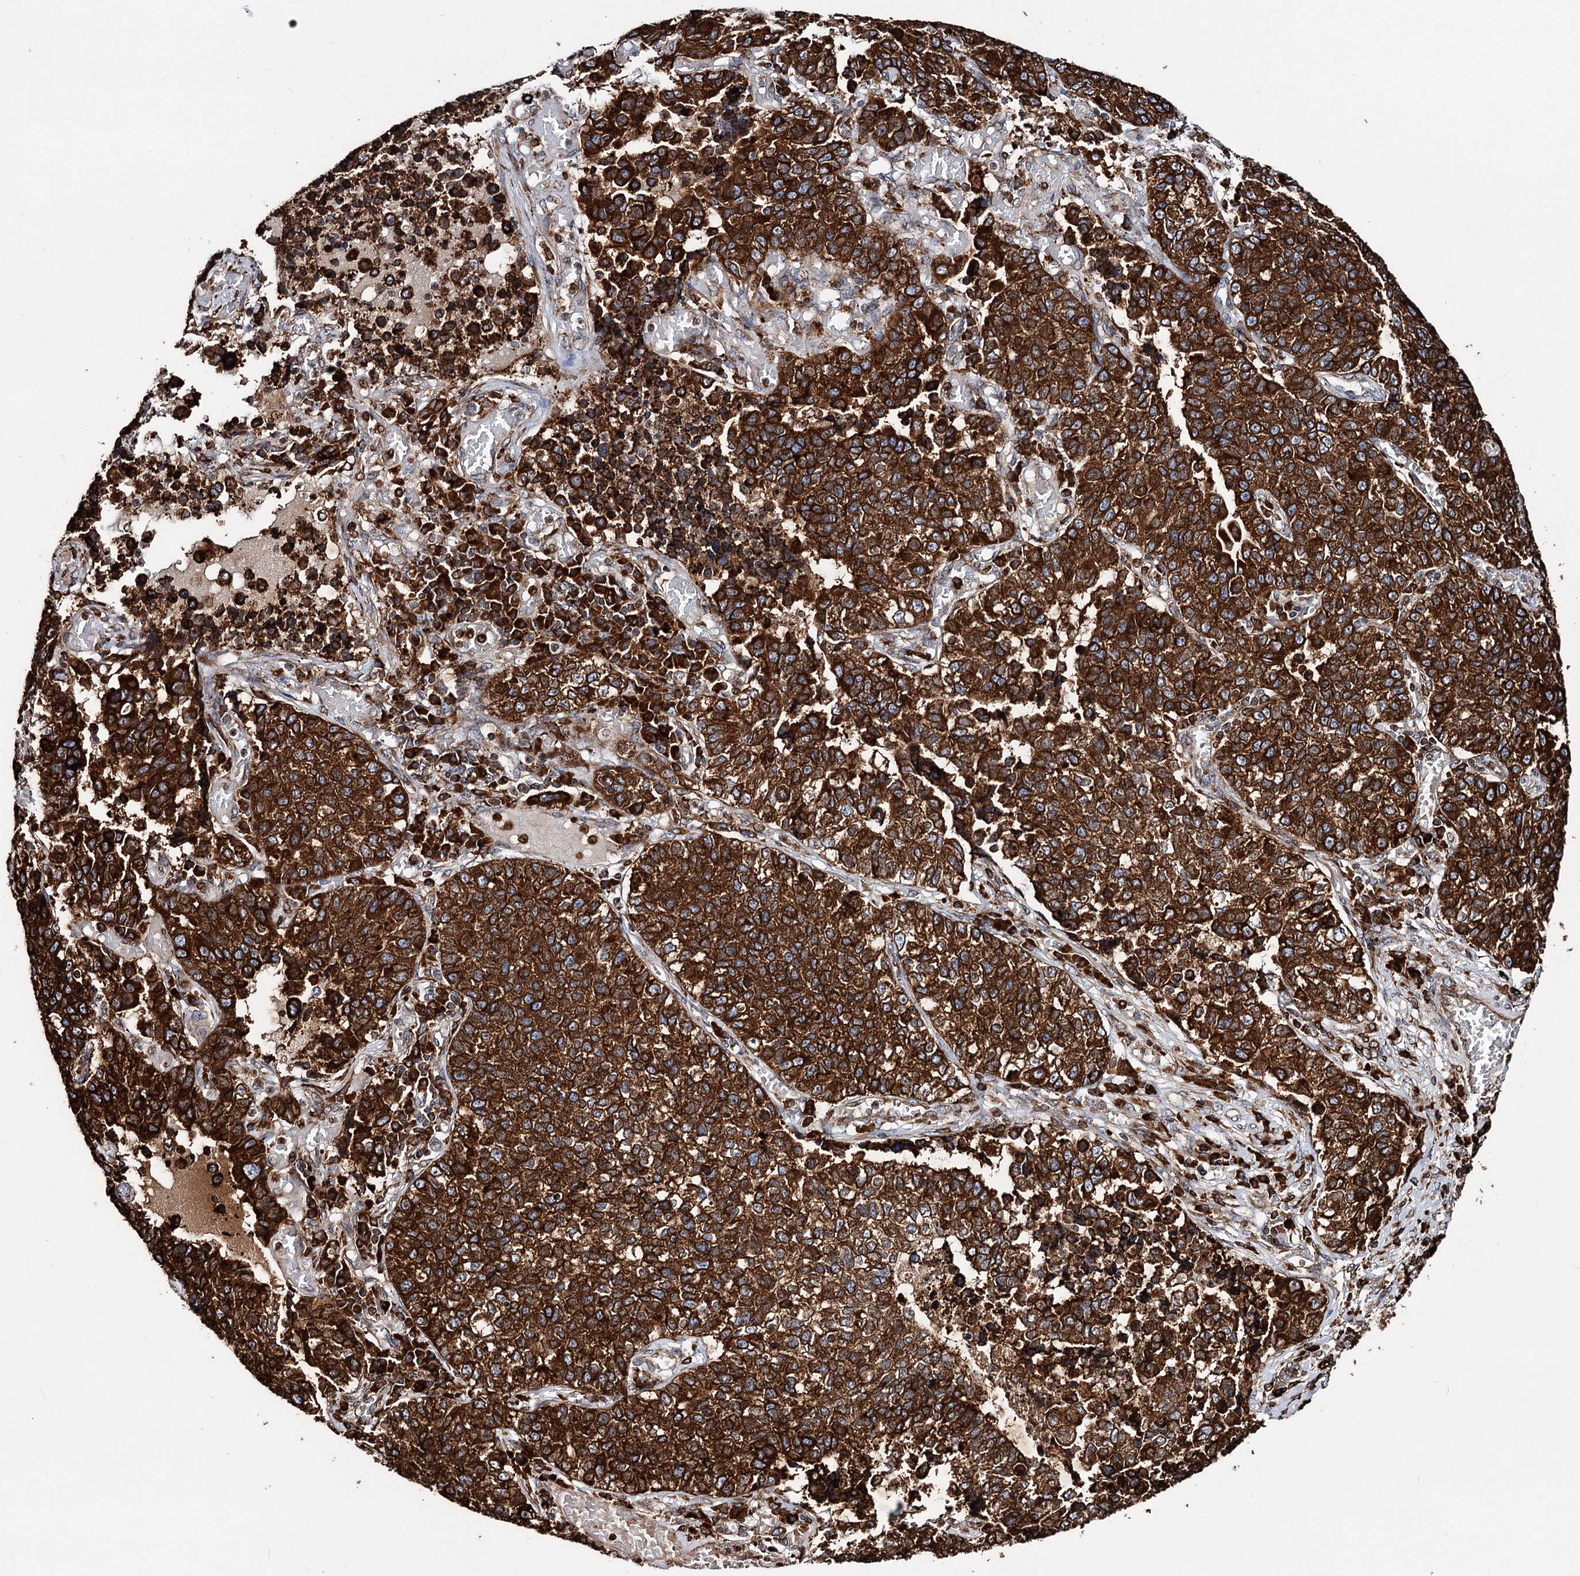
{"staining": {"intensity": "strong", "quantity": ">75%", "location": "cytoplasmic/membranous"}, "tissue": "lung cancer", "cell_type": "Tumor cells", "image_type": "cancer", "snomed": [{"axis": "morphology", "description": "Adenocarcinoma, NOS"}, {"axis": "topography", "description": "Lung"}], "caption": "Protein expression analysis of lung adenocarcinoma exhibits strong cytoplasmic/membranous positivity in approximately >75% of tumor cells. (Brightfield microscopy of DAB IHC at high magnification).", "gene": "ERP29", "patient": {"sex": "male", "age": 49}}